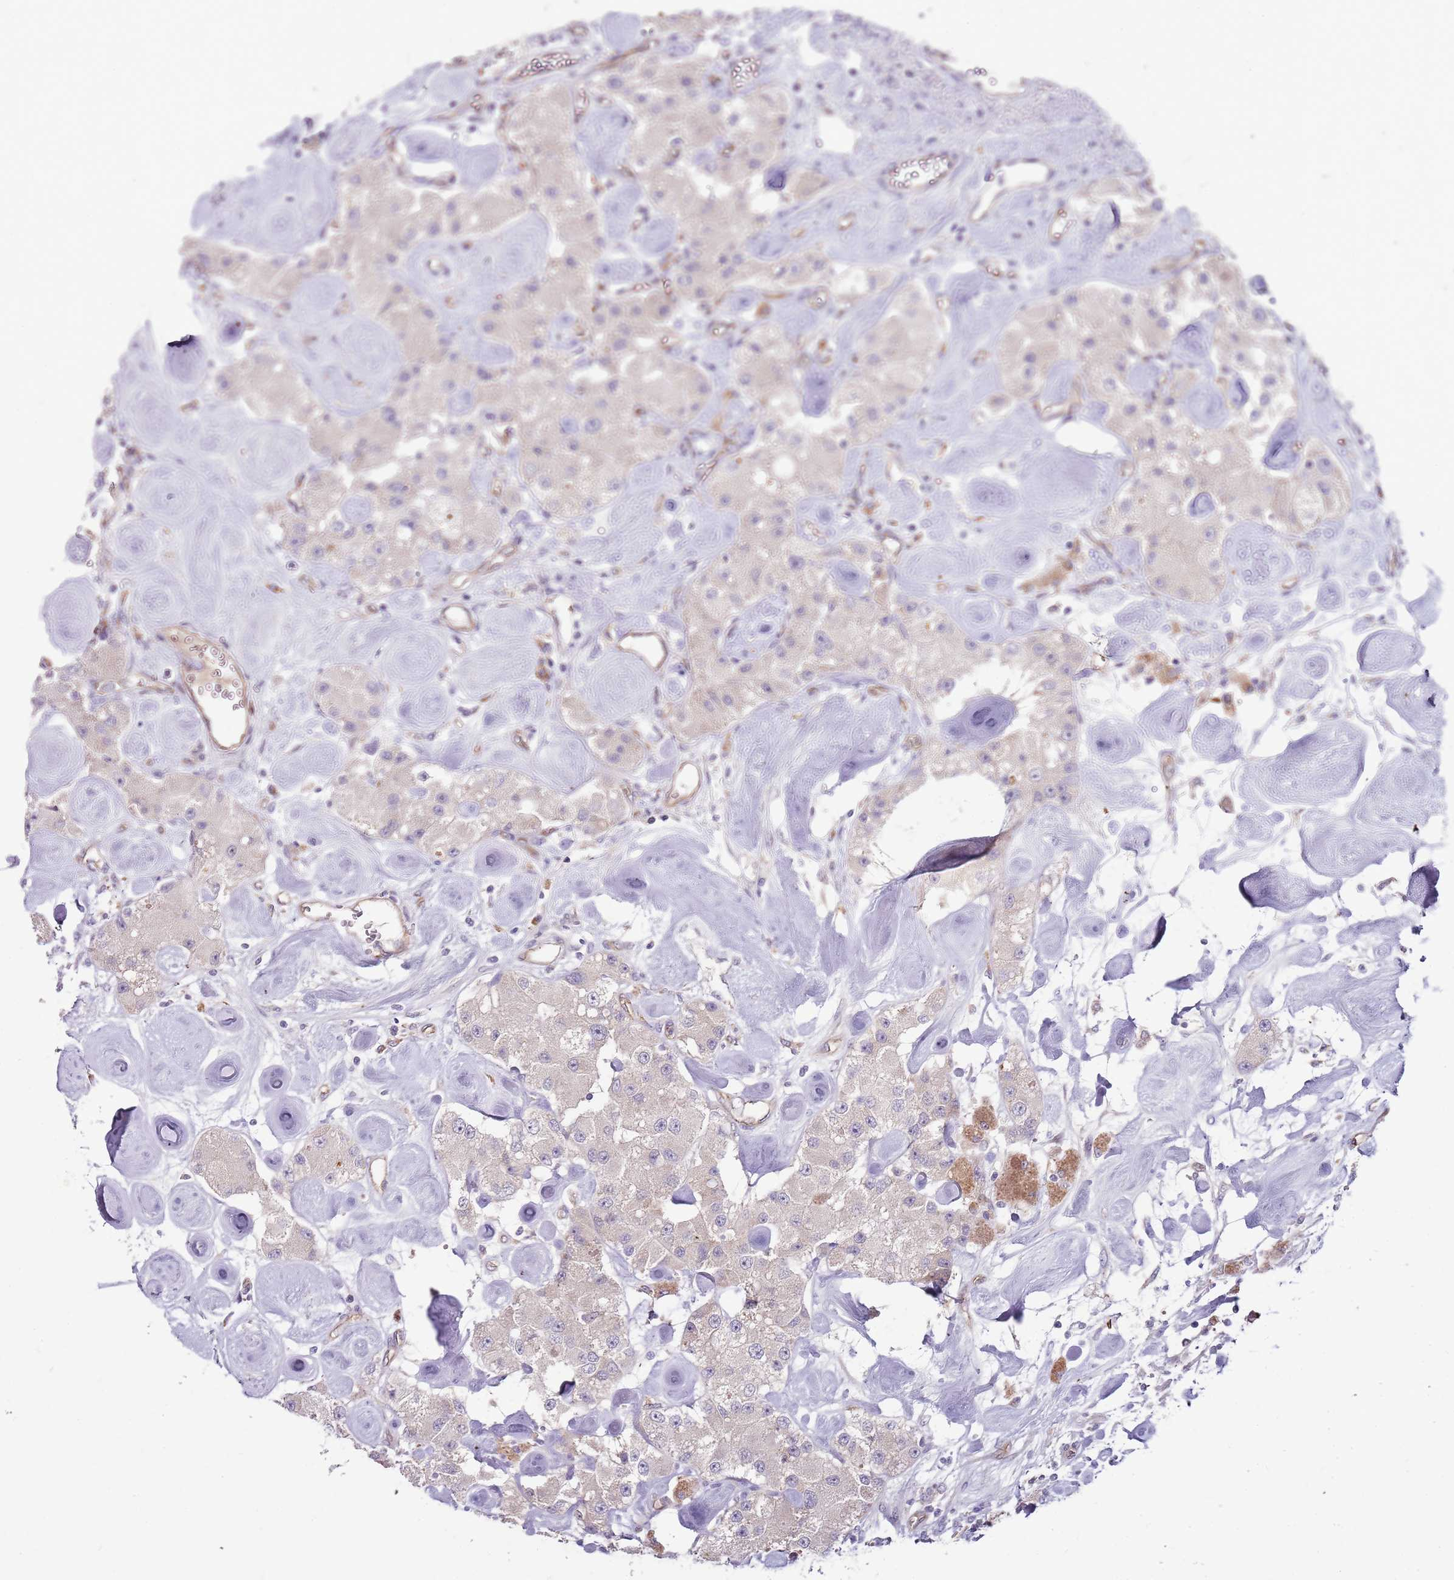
{"staining": {"intensity": "negative", "quantity": "none", "location": "none"}, "tissue": "carcinoid", "cell_type": "Tumor cells", "image_type": "cancer", "snomed": [{"axis": "morphology", "description": "Carcinoid, malignant, NOS"}, {"axis": "topography", "description": "Pancreas"}], "caption": "DAB (3,3'-diaminobenzidine) immunohistochemical staining of carcinoid (malignant) exhibits no significant staining in tumor cells.", "gene": "FBXL22", "patient": {"sex": "male", "age": 41}}